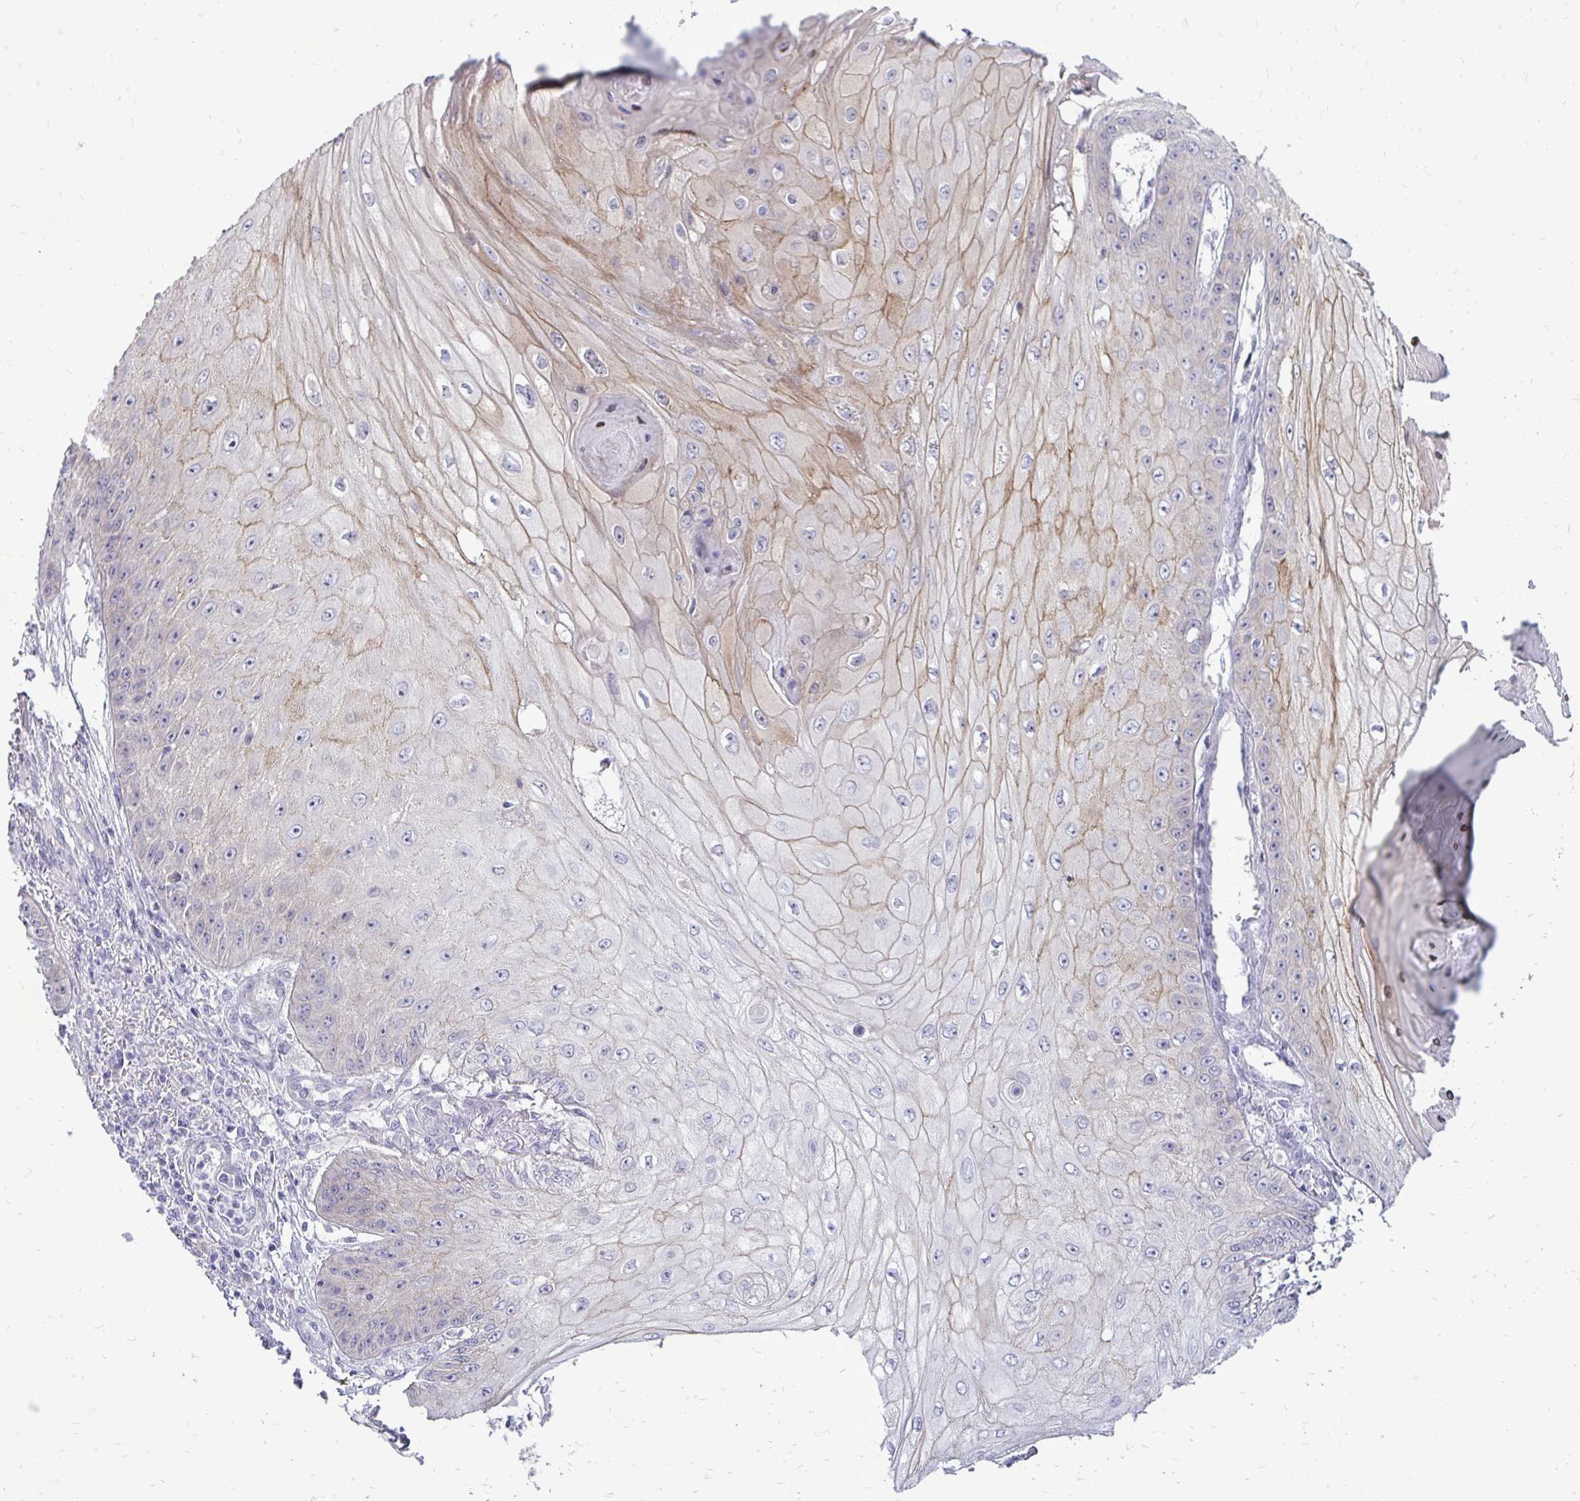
{"staining": {"intensity": "moderate", "quantity": "25%-75%", "location": "cytoplasmic/membranous"}, "tissue": "skin cancer", "cell_type": "Tumor cells", "image_type": "cancer", "snomed": [{"axis": "morphology", "description": "Squamous cell carcinoma, NOS"}, {"axis": "topography", "description": "Skin"}], "caption": "Skin cancer (squamous cell carcinoma) was stained to show a protein in brown. There is medium levels of moderate cytoplasmic/membranous positivity in approximately 25%-75% of tumor cells.", "gene": "SPTBN2", "patient": {"sex": "male", "age": 70}}